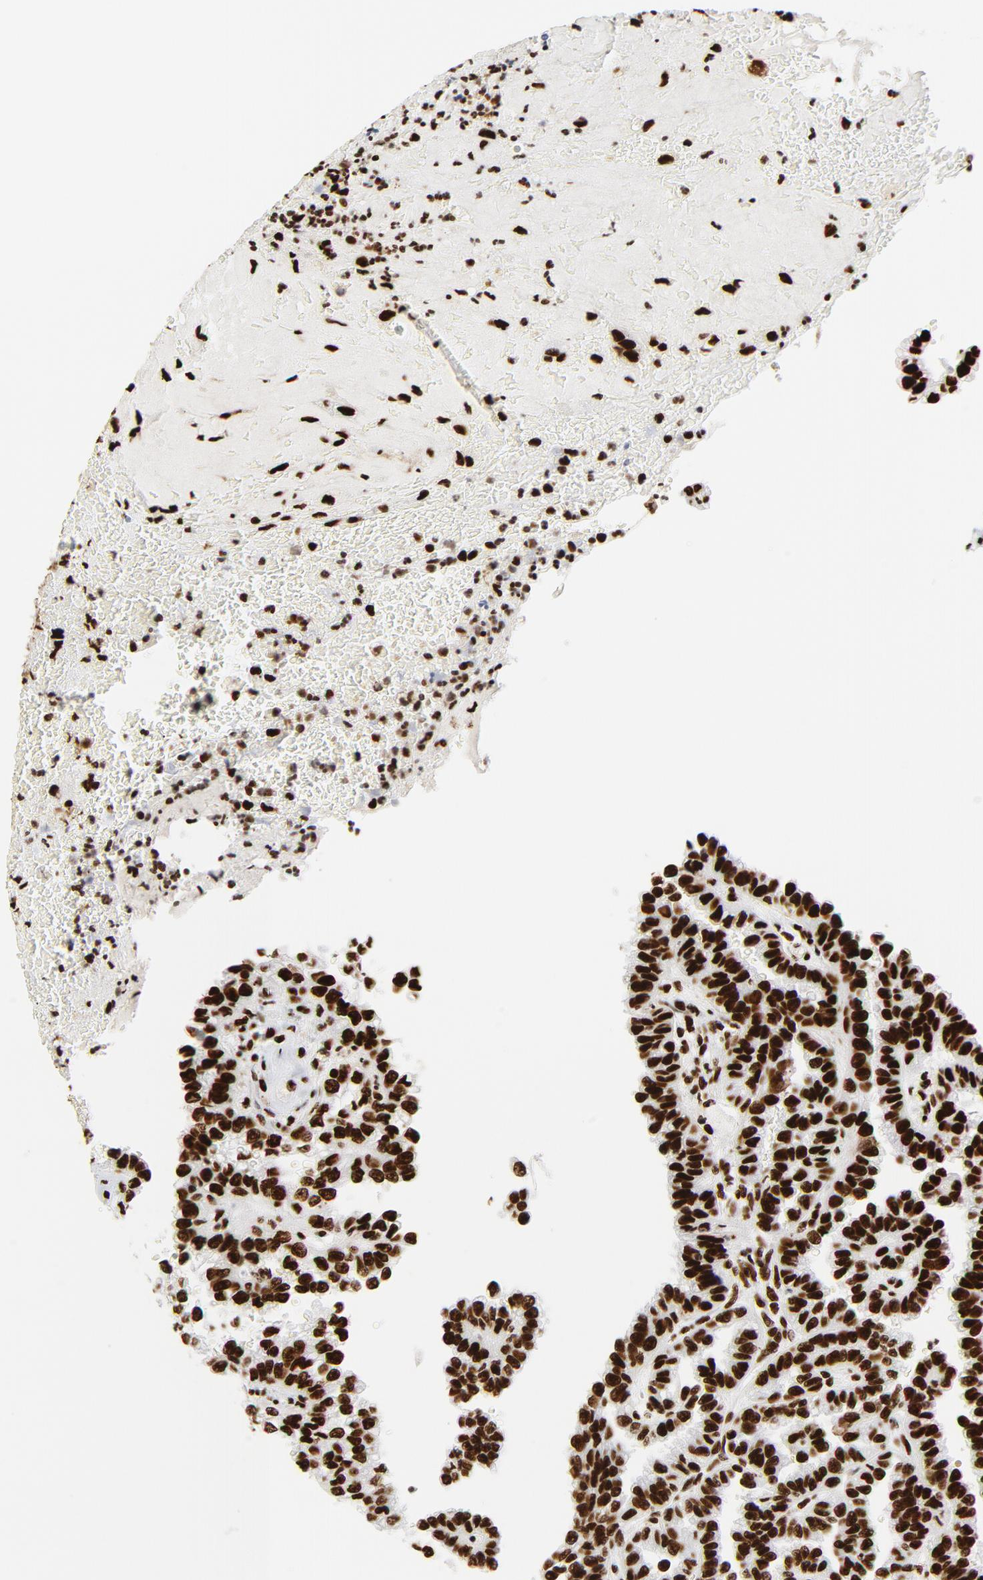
{"staining": {"intensity": "strong", "quantity": ">75%", "location": "nuclear"}, "tissue": "renal cancer", "cell_type": "Tumor cells", "image_type": "cancer", "snomed": [{"axis": "morphology", "description": "Inflammation, NOS"}, {"axis": "morphology", "description": "Adenocarcinoma, NOS"}, {"axis": "topography", "description": "Kidney"}], "caption": "Renal adenocarcinoma was stained to show a protein in brown. There is high levels of strong nuclear staining in approximately >75% of tumor cells.", "gene": "XRCC6", "patient": {"sex": "male", "age": 68}}